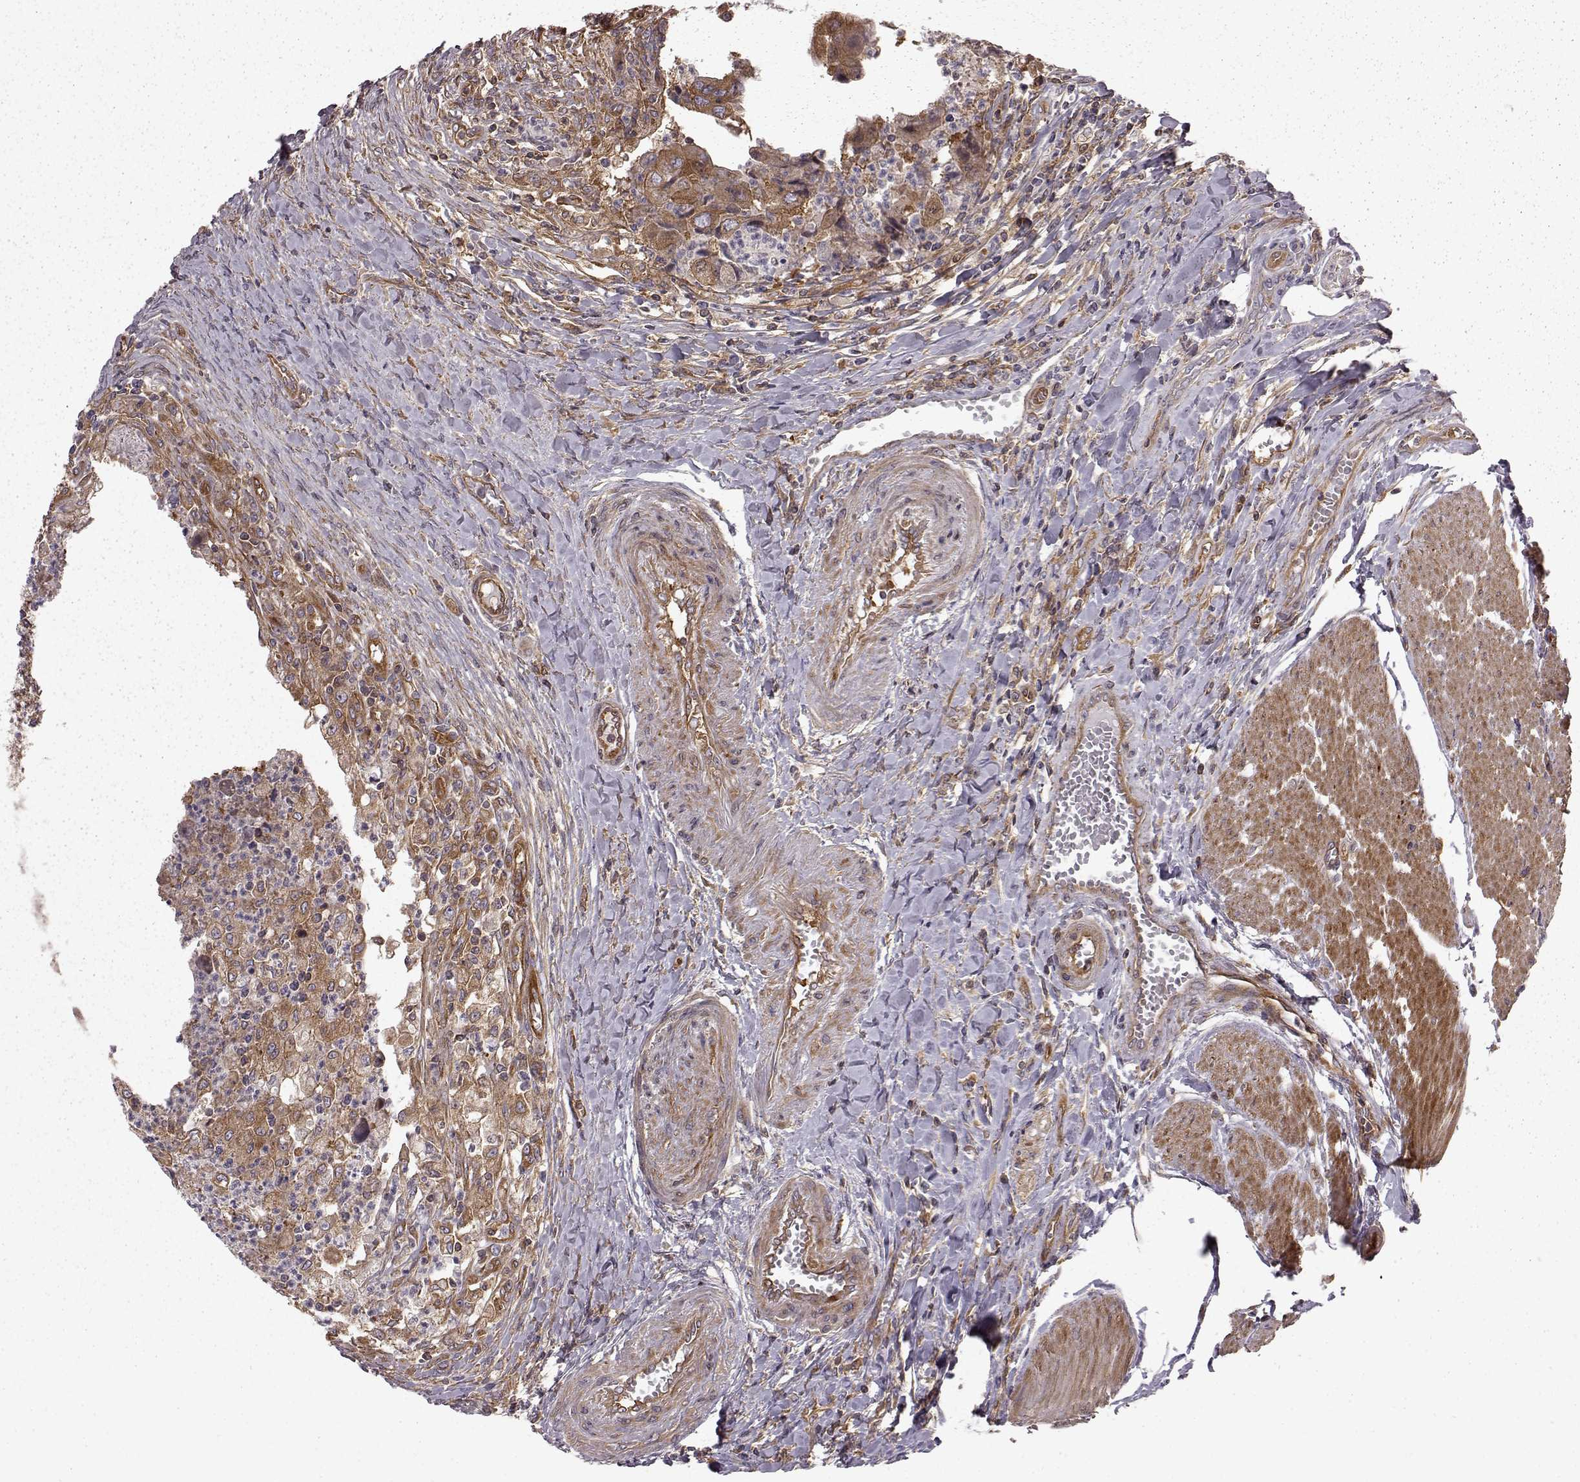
{"staining": {"intensity": "moderate", "quantity": "25%-75%", "location": "cytoplasmic/membranous"}, "tissue": "colorectal cancer", "cell_type": "Tumor cells", "image_type": "cancer", "snomed": [{"axis": "morphology", "description": "Adenocarcinoma, NOS"}, {"axis": "topography", "description": "Colon"}], "caption": "Immunohistochemistry micrograph of neoplastic tissue: human adenocarcinoma (colorectal) stained using IHC exhibits medium levels of moderate protein expression localized specifically in the cytoplasmic/membranous of tumor cells, appearing as a cytoplasmic/membranous brown color.", "gene": "RABGAP1", "patient": {"sex": "female", "age": 67}}